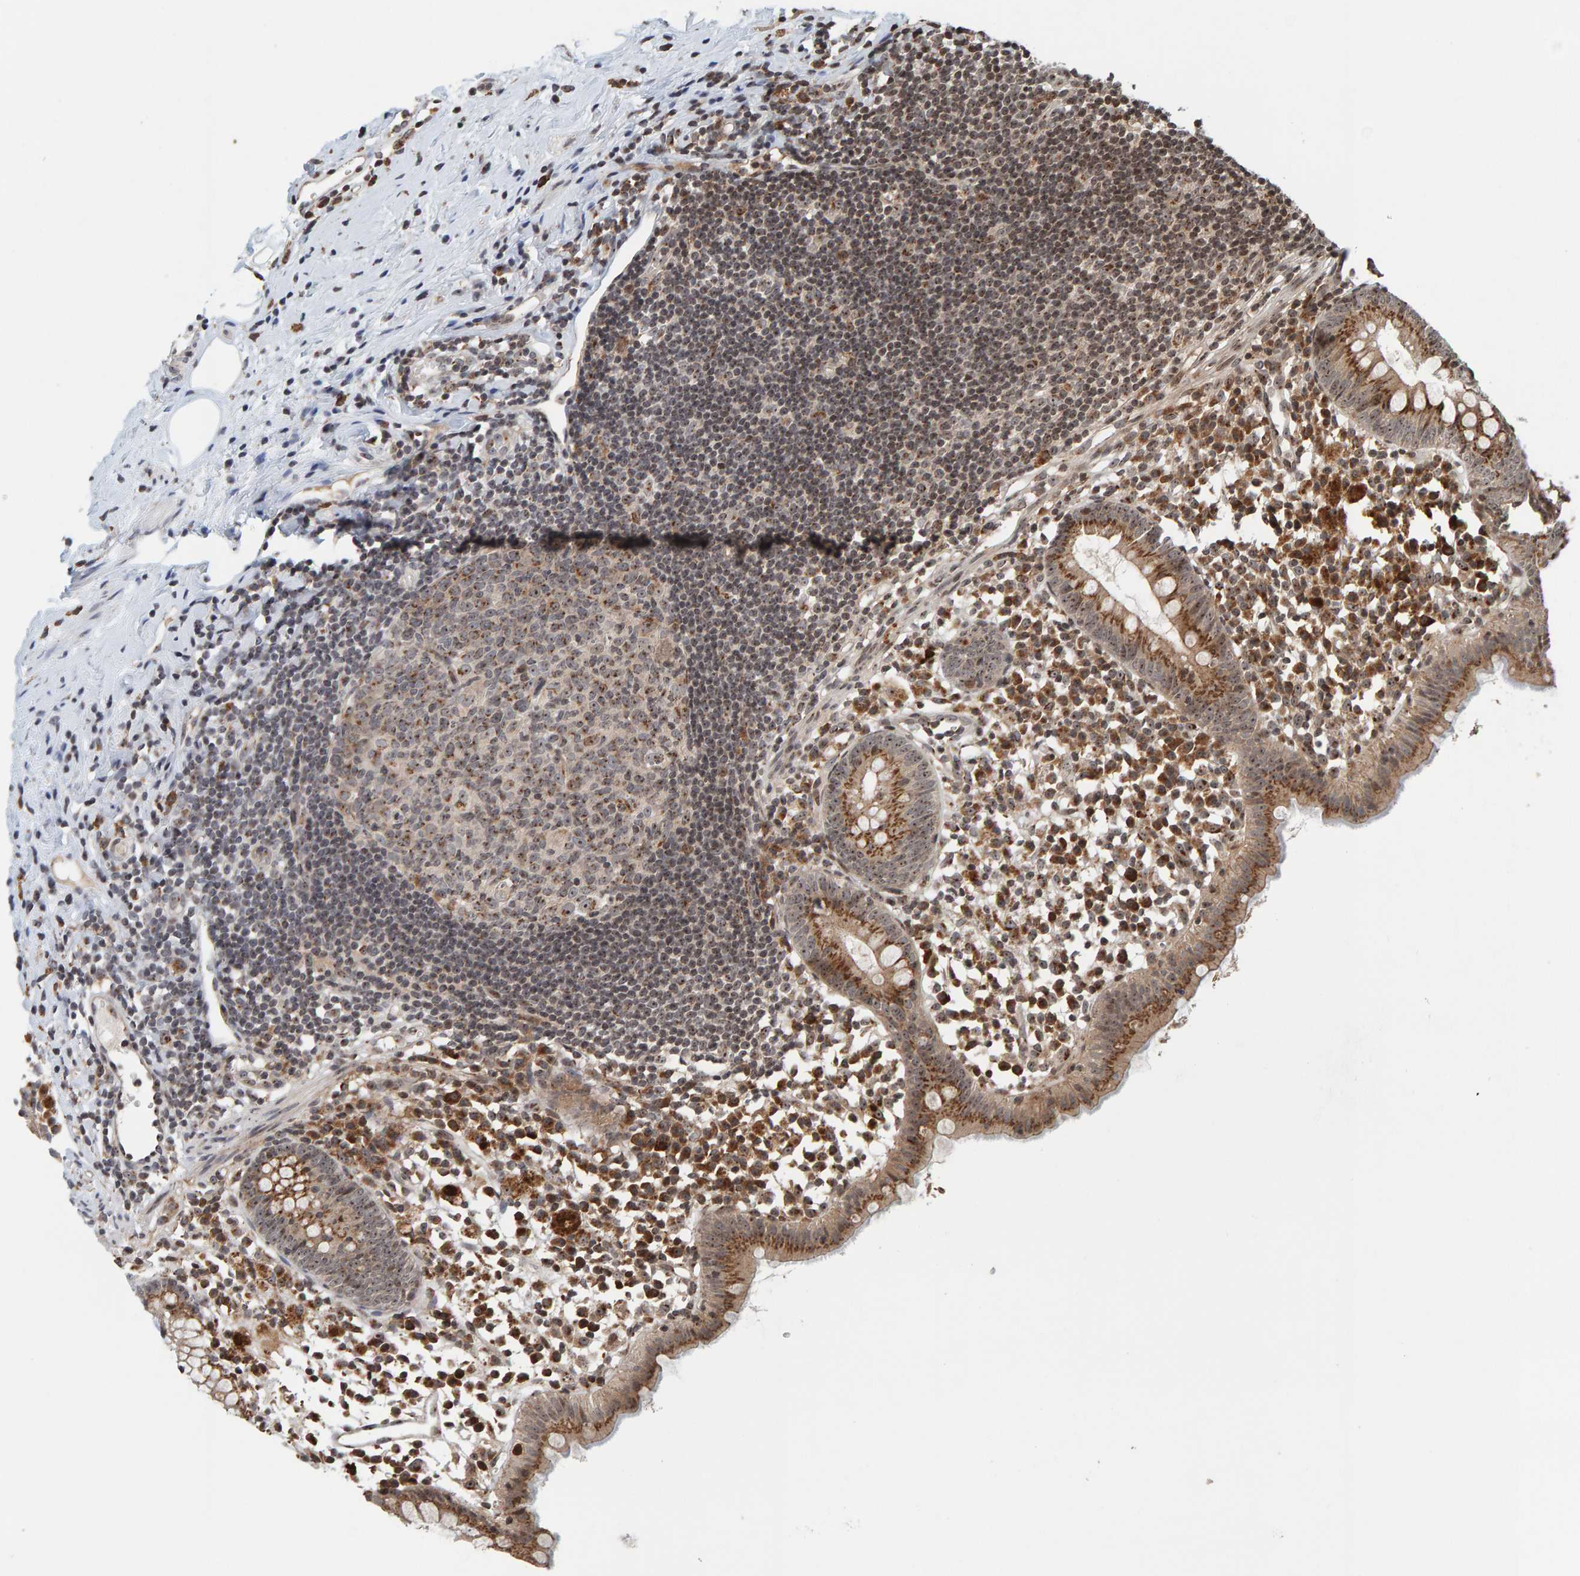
{"staining": {"intensity": "moderate", "quantity": ">75%", "location": "cytoplasmic/membranous,nuclear"}, "tissue": "appendix", "cell_type": "Glandular cells", "image_type": "normal", "snomed": [{"axis": "morphology", "description": "Normal tissue, NOS"}, {"axis": "topography", "description": "Appendix"}], "caption": "Immunohistochemical staining of unremarkable human appendix shows medium levels of moderate cytoplasmic/membranous,nuclear expression in about >75% of glandular cells.", "gene": "CCDC182", "patient": {"sex": "female", "age": 20}}